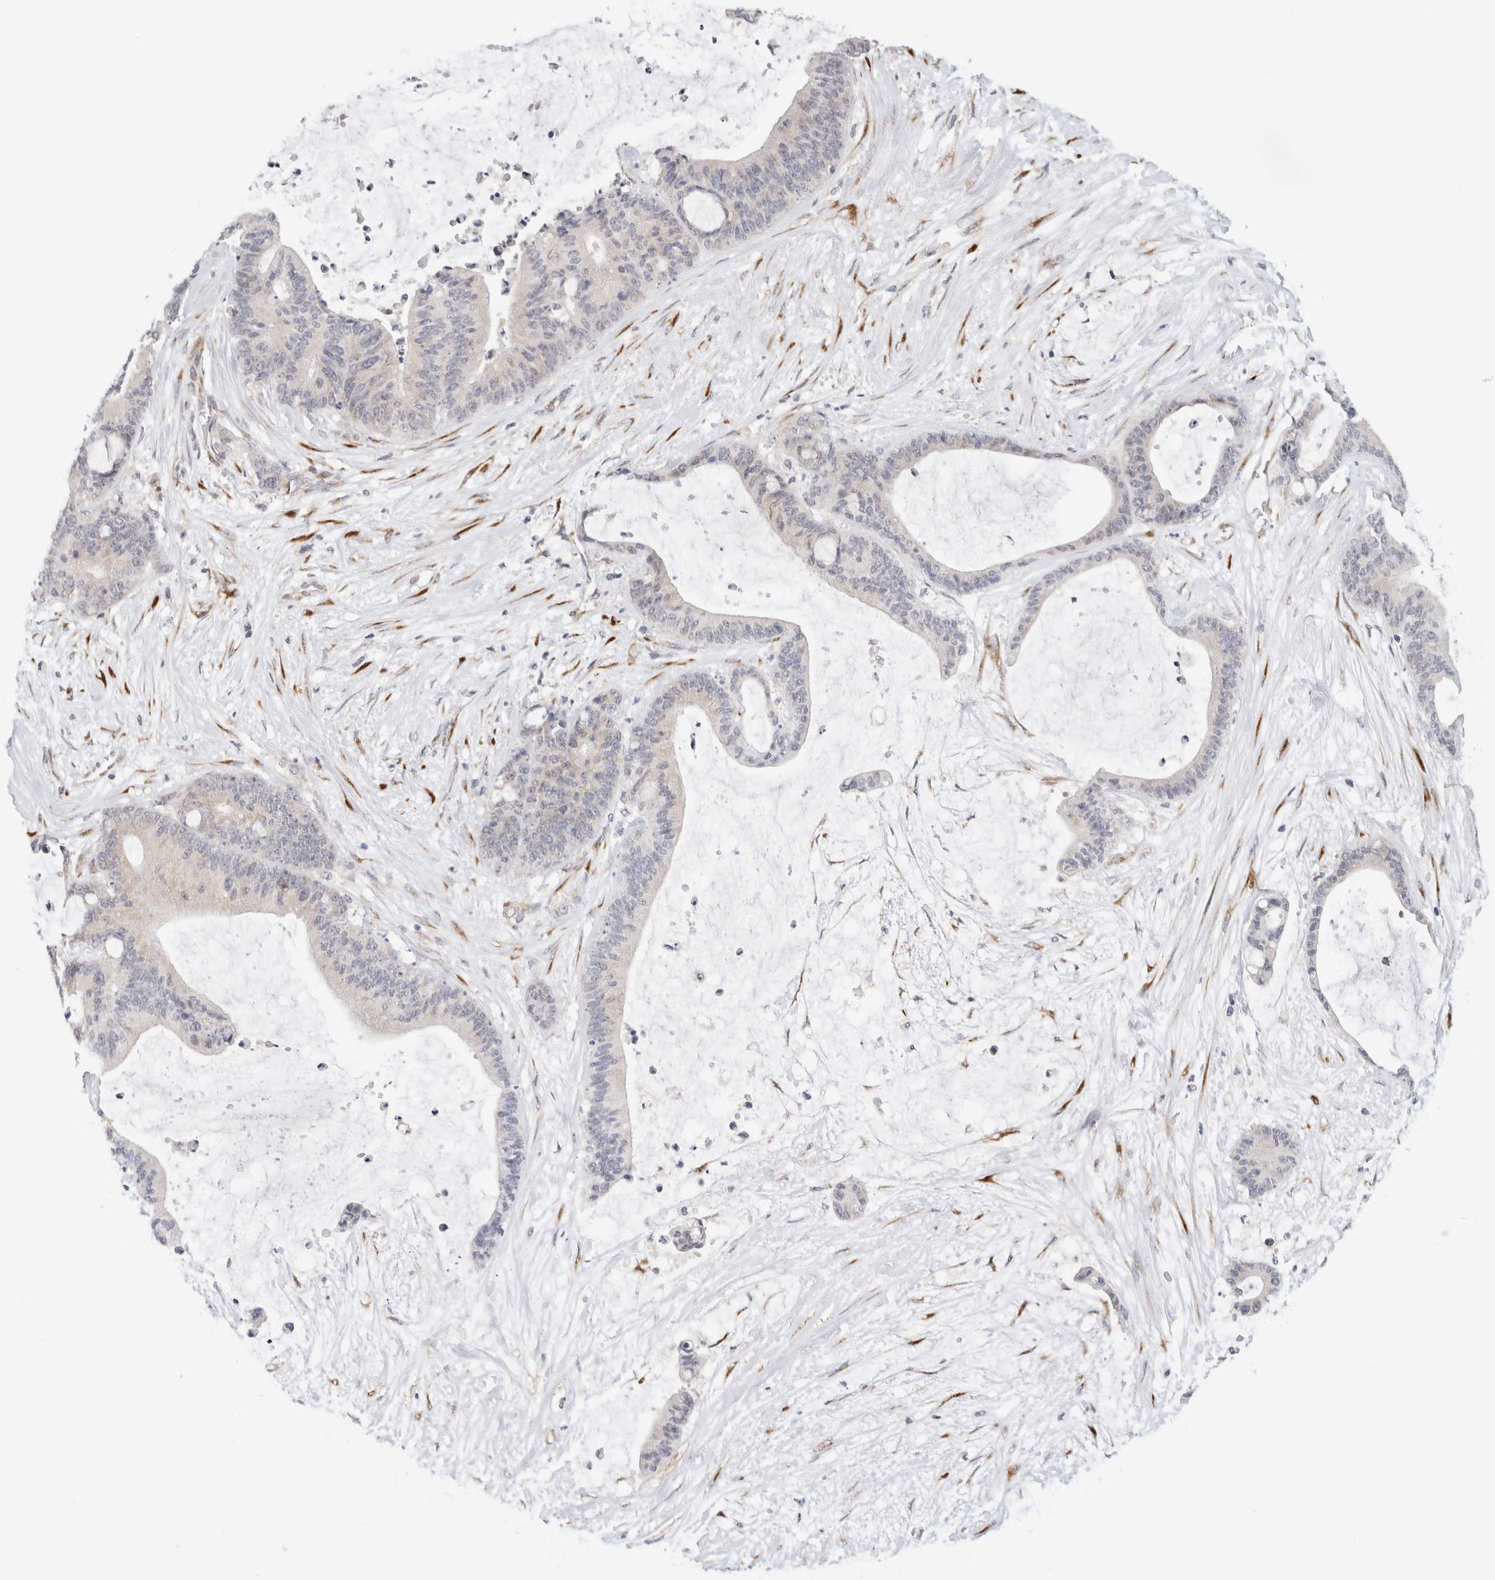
{"staining": {"intensity": "negative", "quantity": "none", "location": "none"}, "tissue": "liver cancer", "cell_type": "Tumor cells", "image_type": "cancer", "snomed": [{"axis": "morphology", "description": "Cholangiocarcinoma"}, {"axis": "topography", "description": "Liver"}], "caption": "This is an immunohistochemistry (IHC) histopathology image of liver cancer (cholangiocarcinoma). There is no expression in tumor cells.", "gene": "HDLBP", "patient": {"sex": "female", "age": 73}}